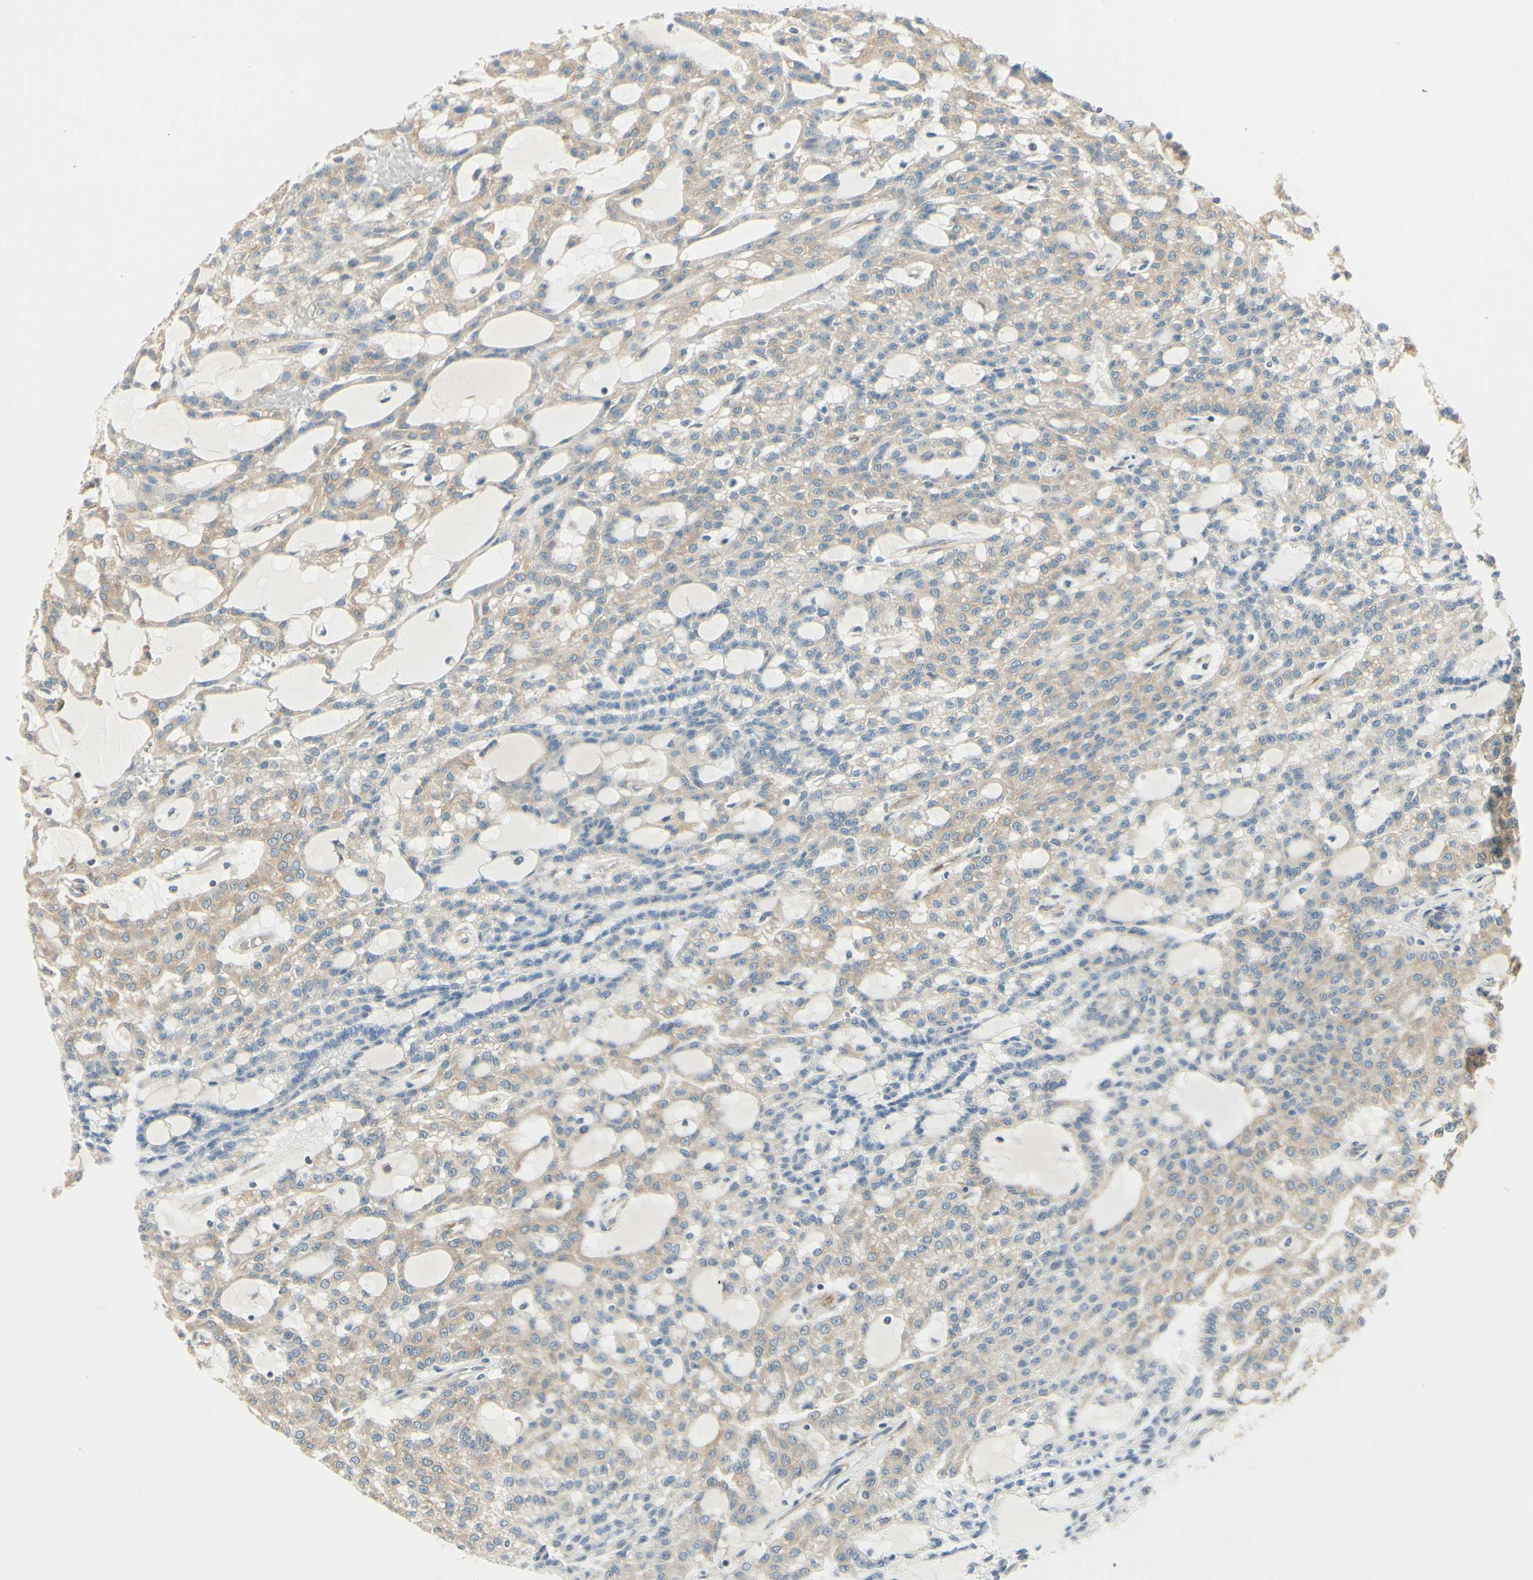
{"staining": {"intensity": "weak", "quantity": ">75%", "location": "cytoplasmic/membranous"}, "tissue": "renal cancer", "cell_type": "Tumor cells", "image_type": "cancer", "snomed": [{"axis": "morphology", "description": "Adenocarcinoma, NOS"}, {"axis": "topography", "description": "Kidney"}], "caption": "Renal cancer (adenocarcinoma) stained with a brown dye exhibits weak cytoplasmic/membranous positive staining in approximately >75% of tumor cells.", "gene": "IGDCC4", "patient": {"sex": "male", "age": 63}}